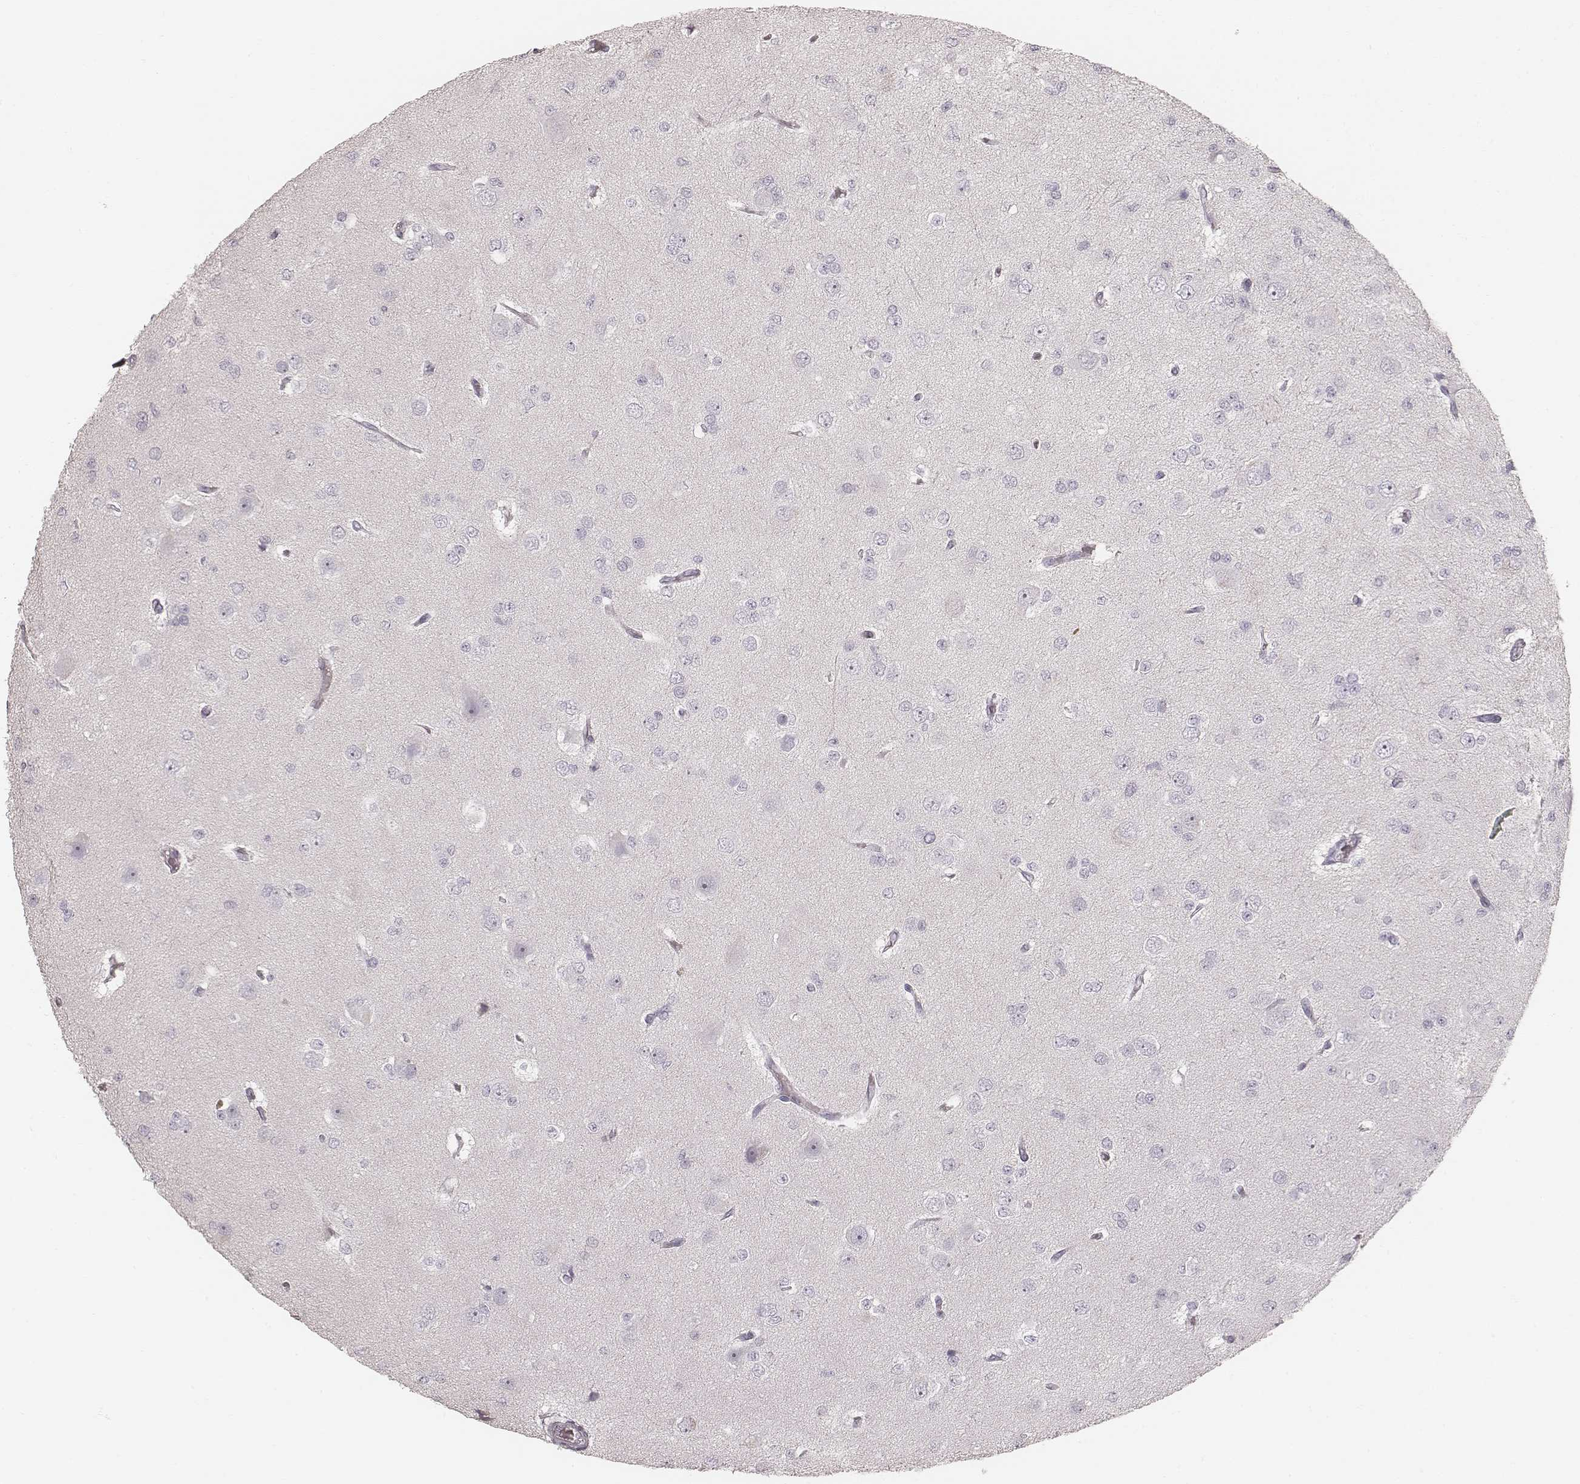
{"staining": {"intensity": "negative", "quantity": "none", "location": "none"}, "tissue": "glioma", "cell_type": "Tumor cells", "image_type": "cancer", "snomed": [{"axis": "morphology", "description": "Glioma, malignant, Low grade"}, {"axis": "topography", "description": "Brain"}], "caption": "Immunohistochemistry (IHC) photomicrograph of human malignant glioma (low-grade) stained for a protein (brown), which exhibits no staining in tumor cells.", "gene": "SPATA24", "patient": {"sex": "male", "age": 27}}